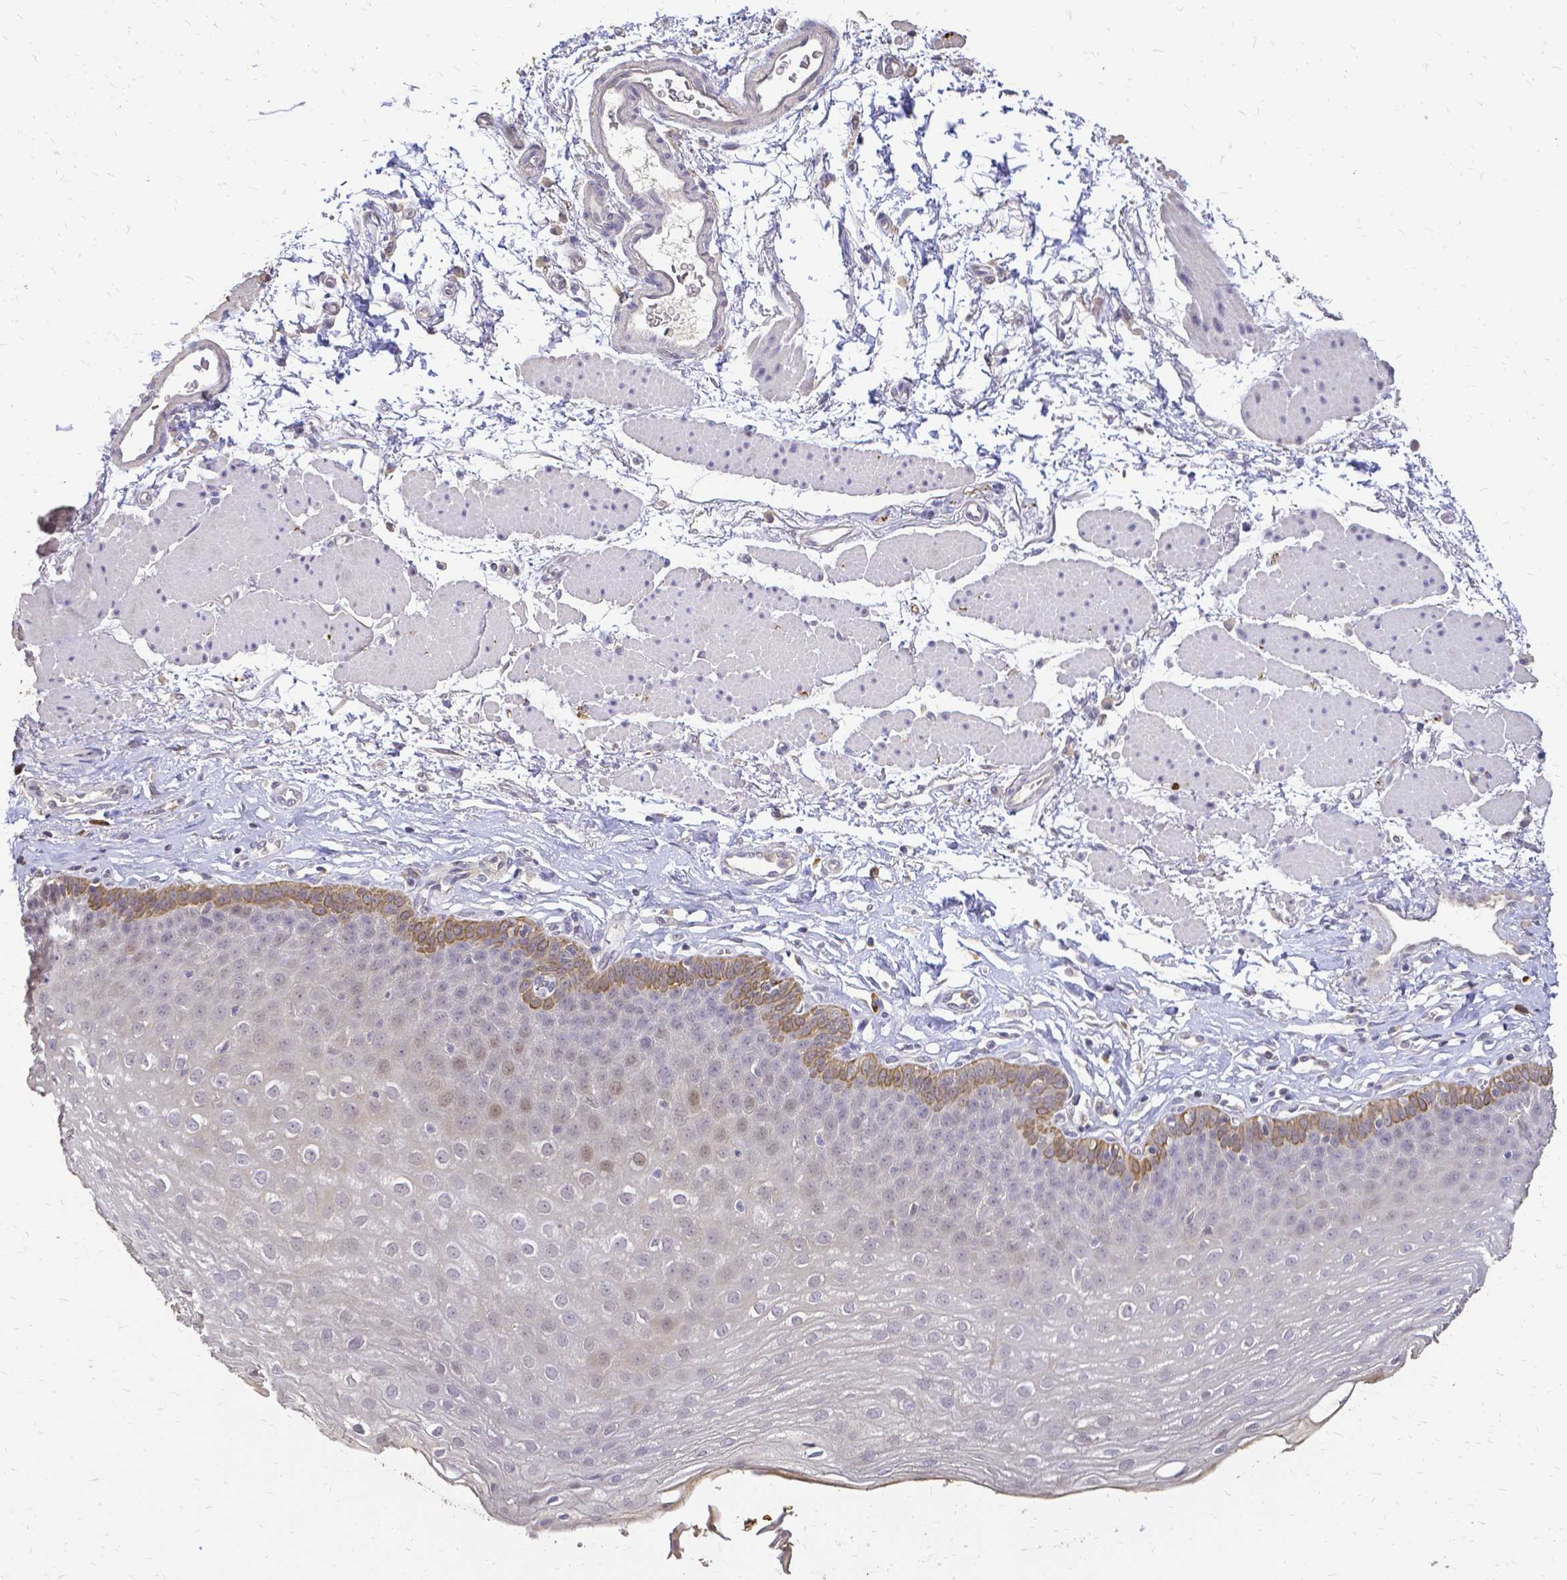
{"staining": {"intensity": "moderate", "quantity": "<25%", "location": "cytoplasmic/membranous"}, "tissue": "esophagus", "cell_type": "Squamous epithelial cells", "image_type": "normal", "snomed": [{"axis": "morphology", "description": "Normal tissue, NOS"}, {"axis": "topography", "description": "Esophagus"}], "caption": "IHC (DAB (3,3'-diaminobenzidine)) staining of unremarkable human esophagus exhibits moderate cytoplasmic/membranous protein expression in about <25% of squamous epithelial cells. (Stains: DAB in brown, nuclei in blue, Microscopy: brightfield microscopy at high magnification).", "gene": "CIB1", "patient": {"sex": "female", "age": 81}}